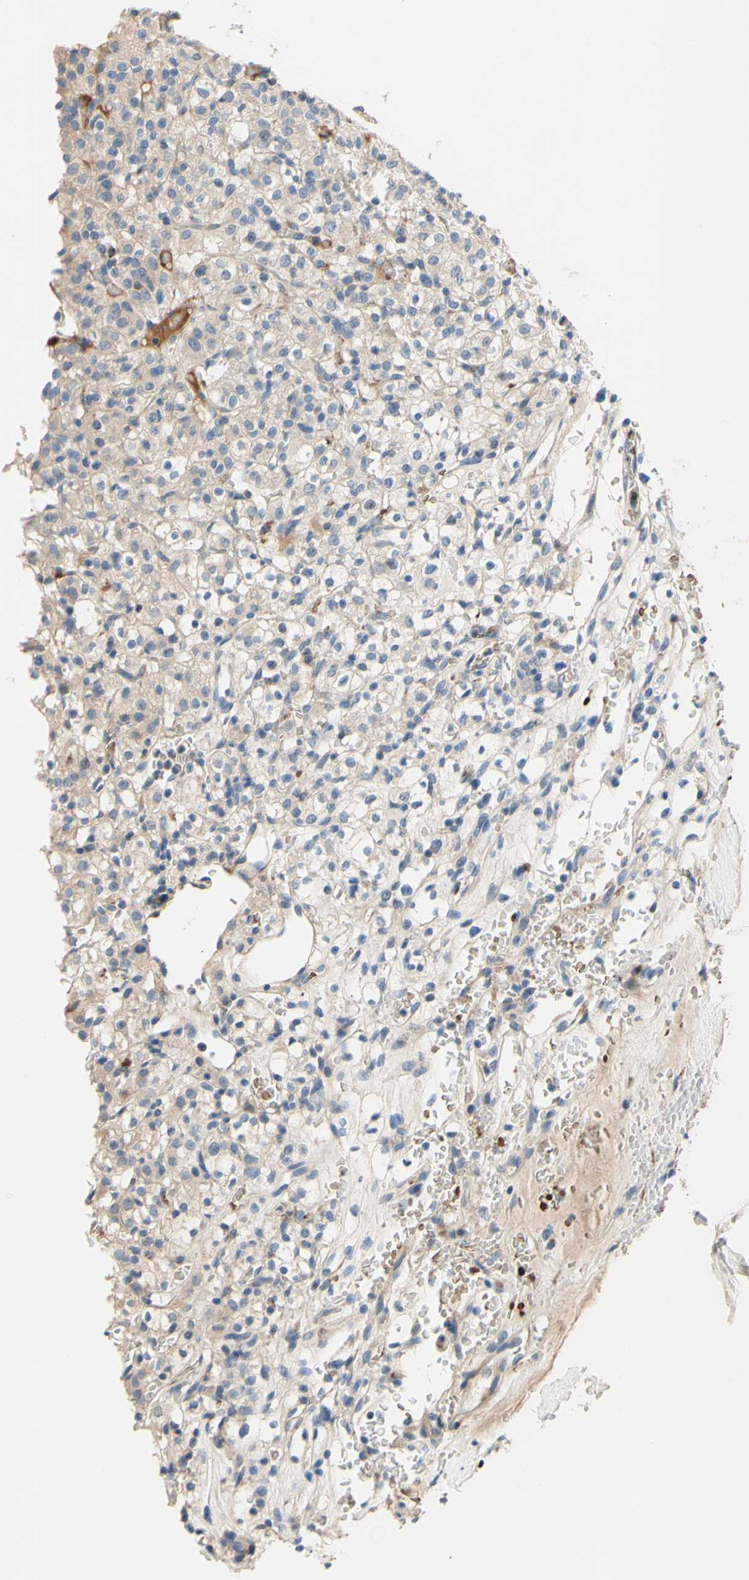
{"staining": {"intensity": "weak", "quantity": "<25%", "location": "cytoplasmic/membranous"}, "tissue": "renal cancer", "cell_type": "Tumor cells", "image_type": "cancer", "snomed": [{"axis": "morphology", "description": "Normal tissue, NOS"}, {"axis": "morphology", "description": "Adenocarcinoma, NOS"}, {"axis": "topography", "description": "Kidney"}], "caption": "The photomicrograph exhibits no staining of tumor cells in renal adenocarcinoma.", "gene": "CDON", "patient": {"sex": "female", "age": 72}}